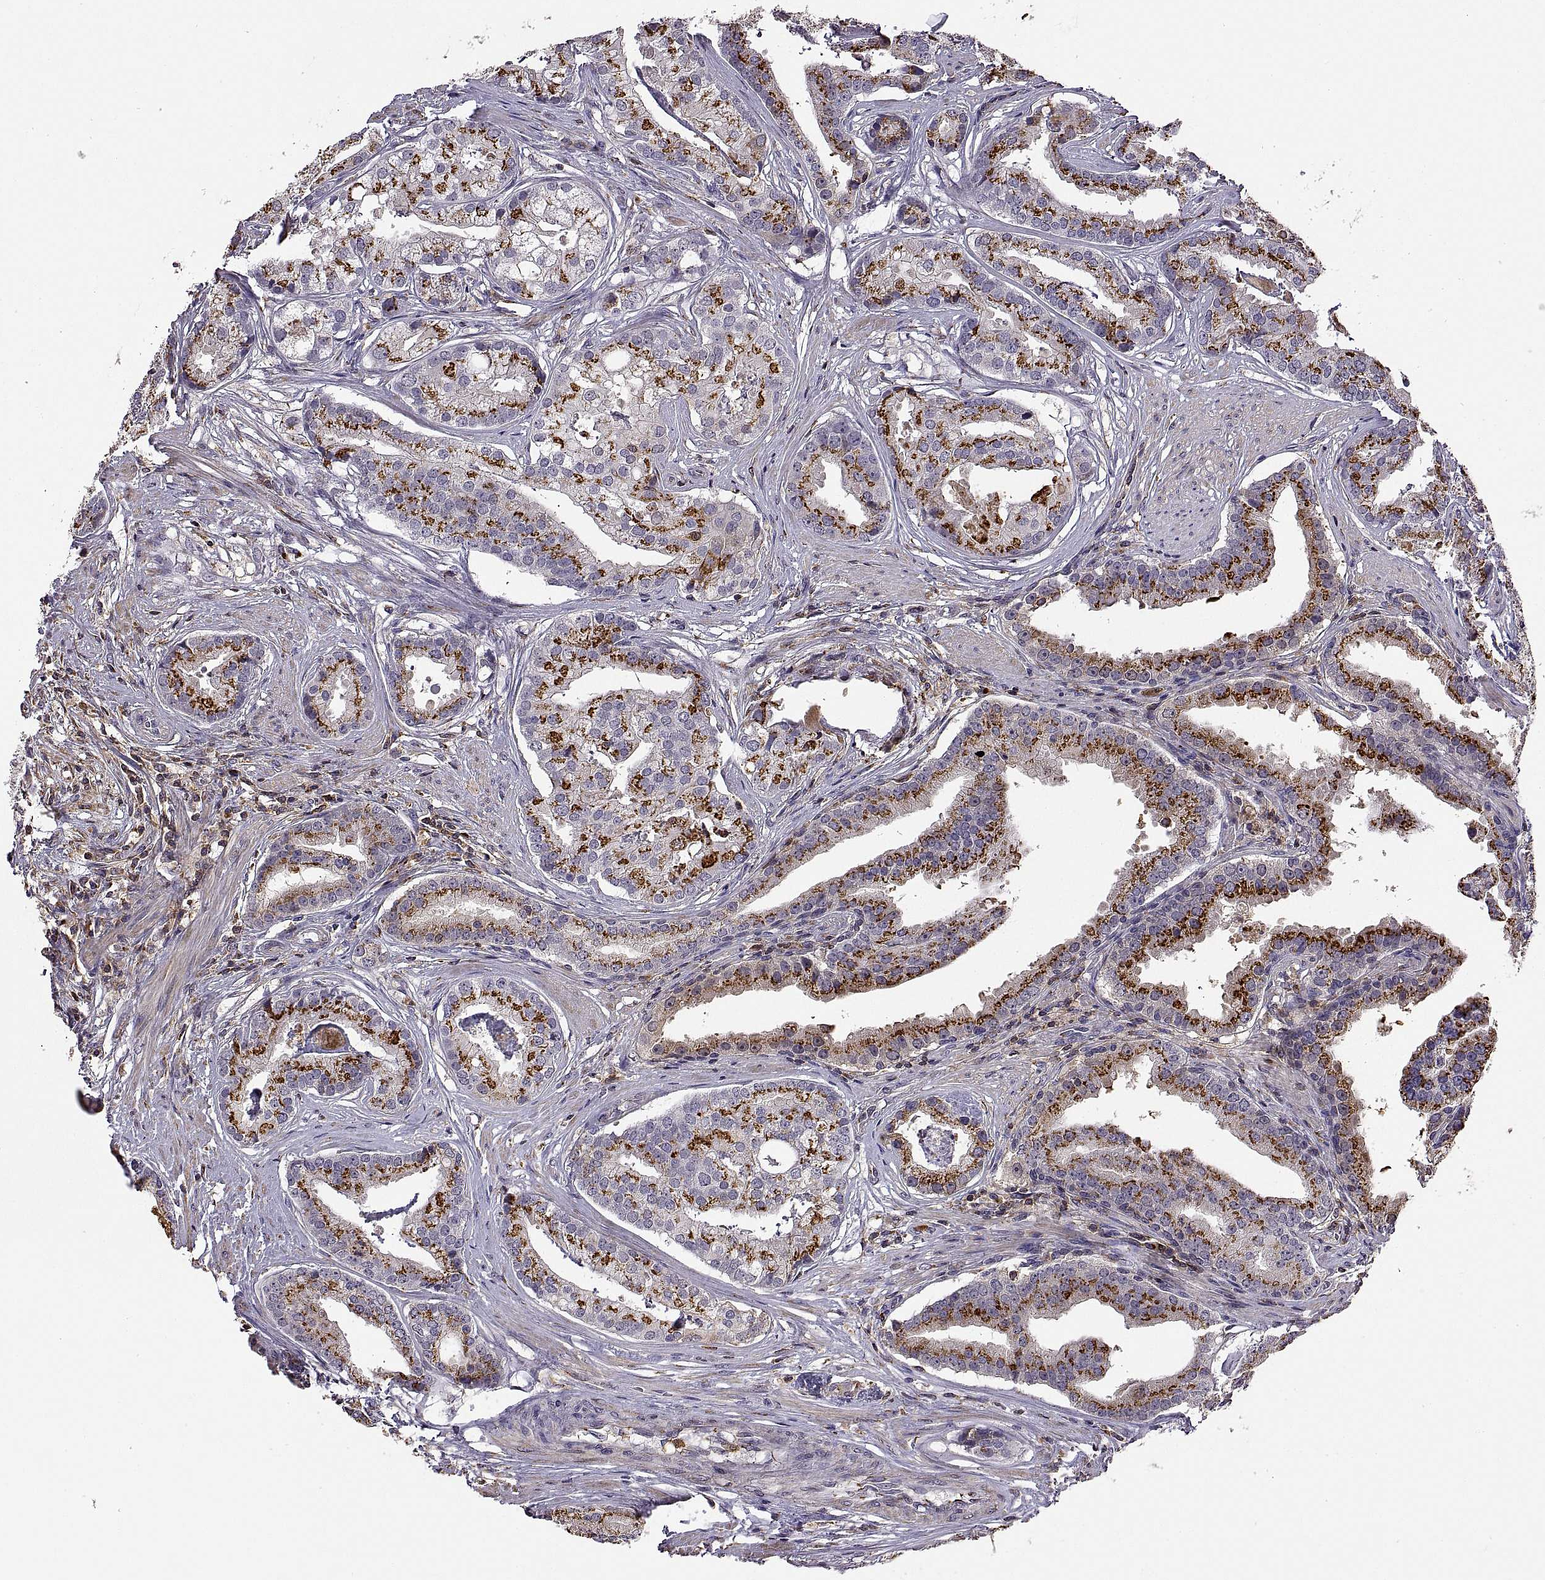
{"staining": {"intensity": "strong", "quantity": ">75%", "location": "cytoplasmic/membranous"}, "tissue": "prostate cancer", "cell_type": "Tumor cells", "image_type": "cancer", "snomed": [{"axis": "morphology", "description": "Adenocarcinoma, NOS"}, {"axis": "topography", "description": "Prostate and seminal vesicle, NOS"}, {"axis": "topography", "description": "Prostate"}], "caption": "Immunohistochemical staining of prostate cancer (adenocarcinoma) reveals high levels of strong cytoplasmic/membranous expression in approximately >75% of tumor cells.", "gene": "ACAP1", "patient": {"sex": "male", "age": 44}}